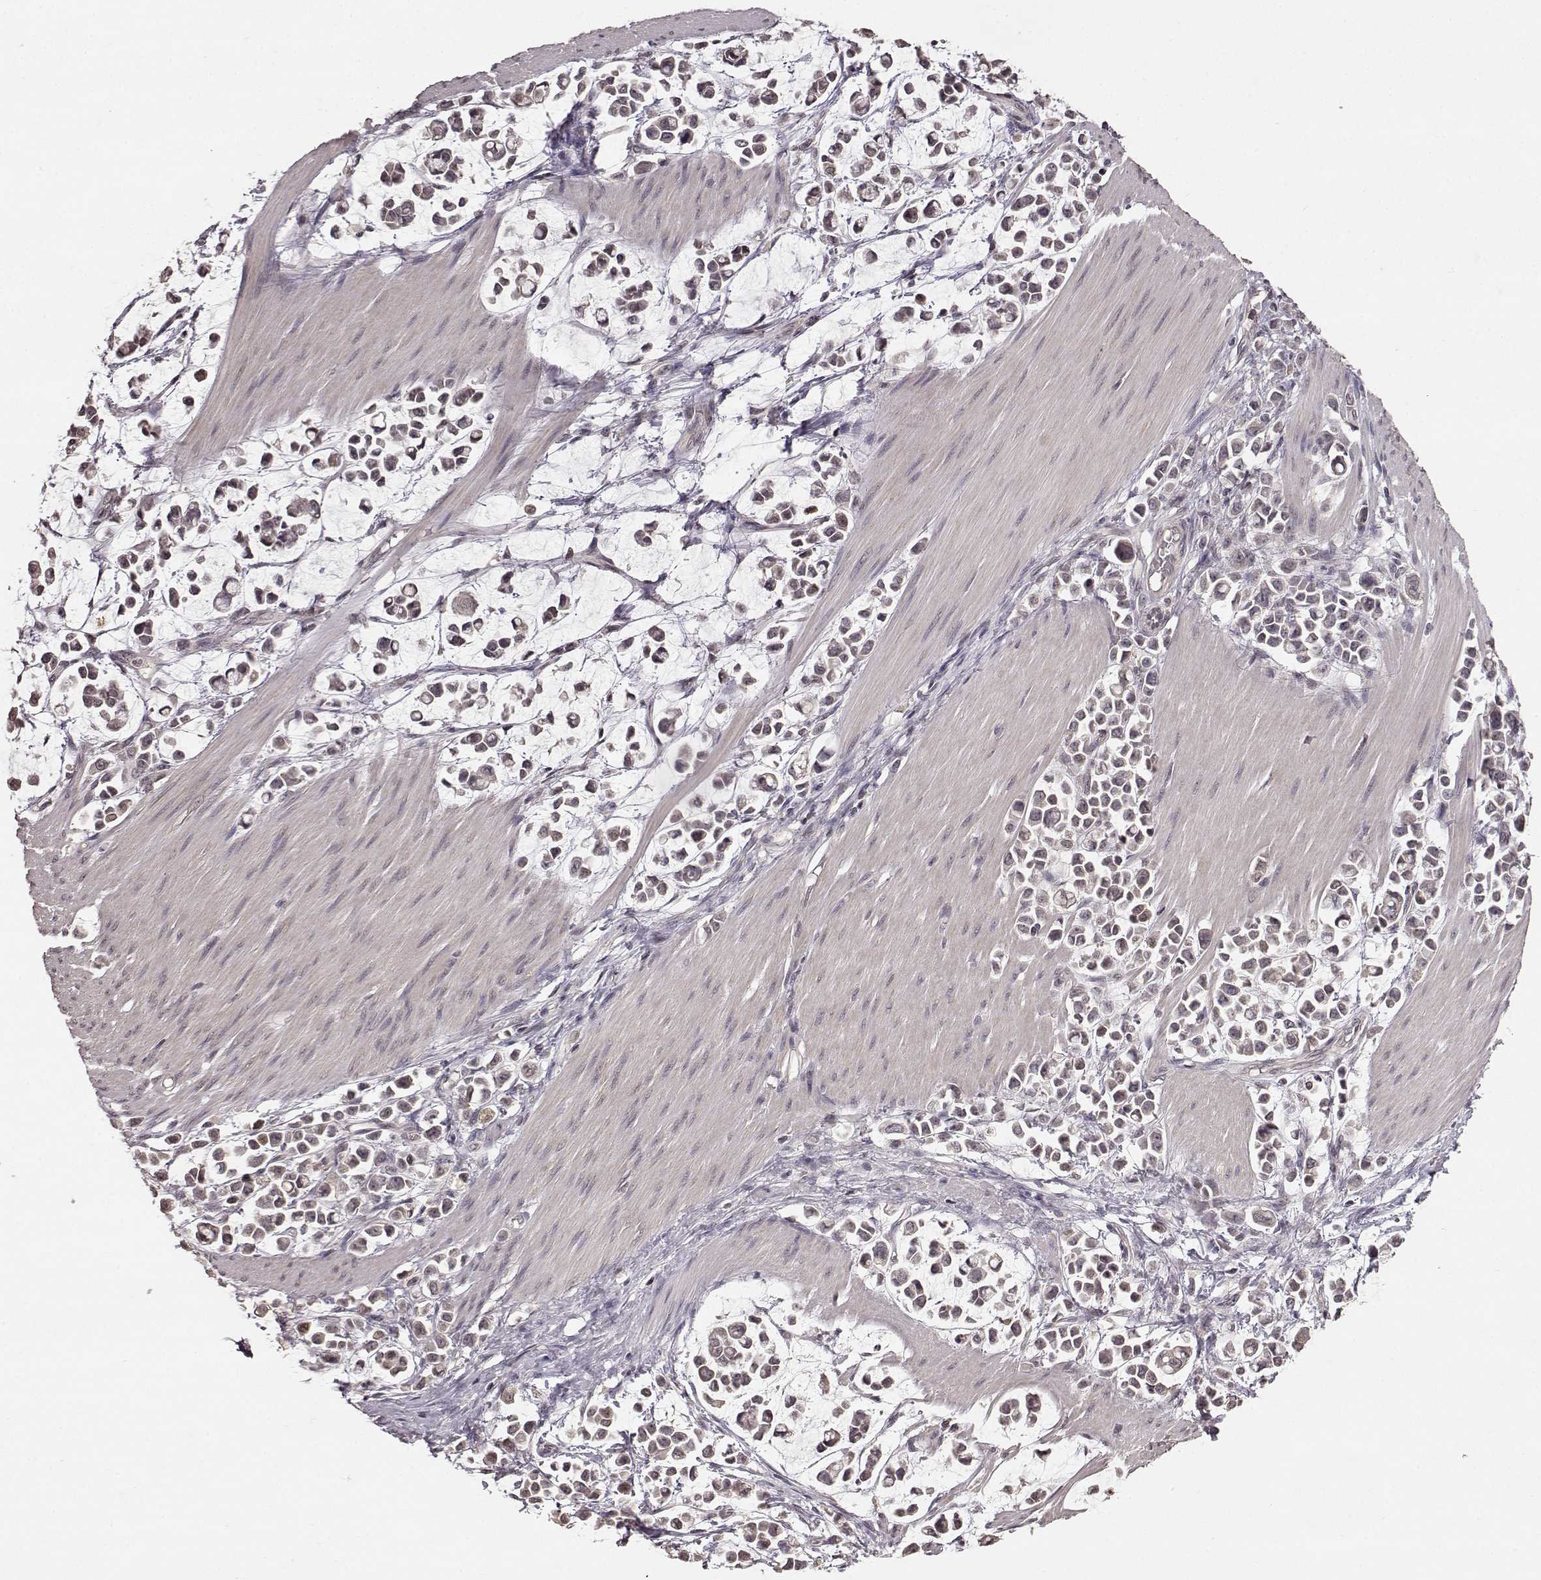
{"staining": {"intensity": "negative", "quantity": "none", "location": "none"}, "tissue": "stomach cancer", "cell_type": "Tumor cells", "image_type": "cancer", "snomed": [{"axis": "morphology", "description": "Adenocarcinoma, NOS"}, {"axis": "topography", "description": "Stomach"}], "caption": "Tumor cells are negative for protein expression in human stomach adenocarcinoma.", "gene": "NTRK2", "patient": {"sex": "male", "age": 82}}